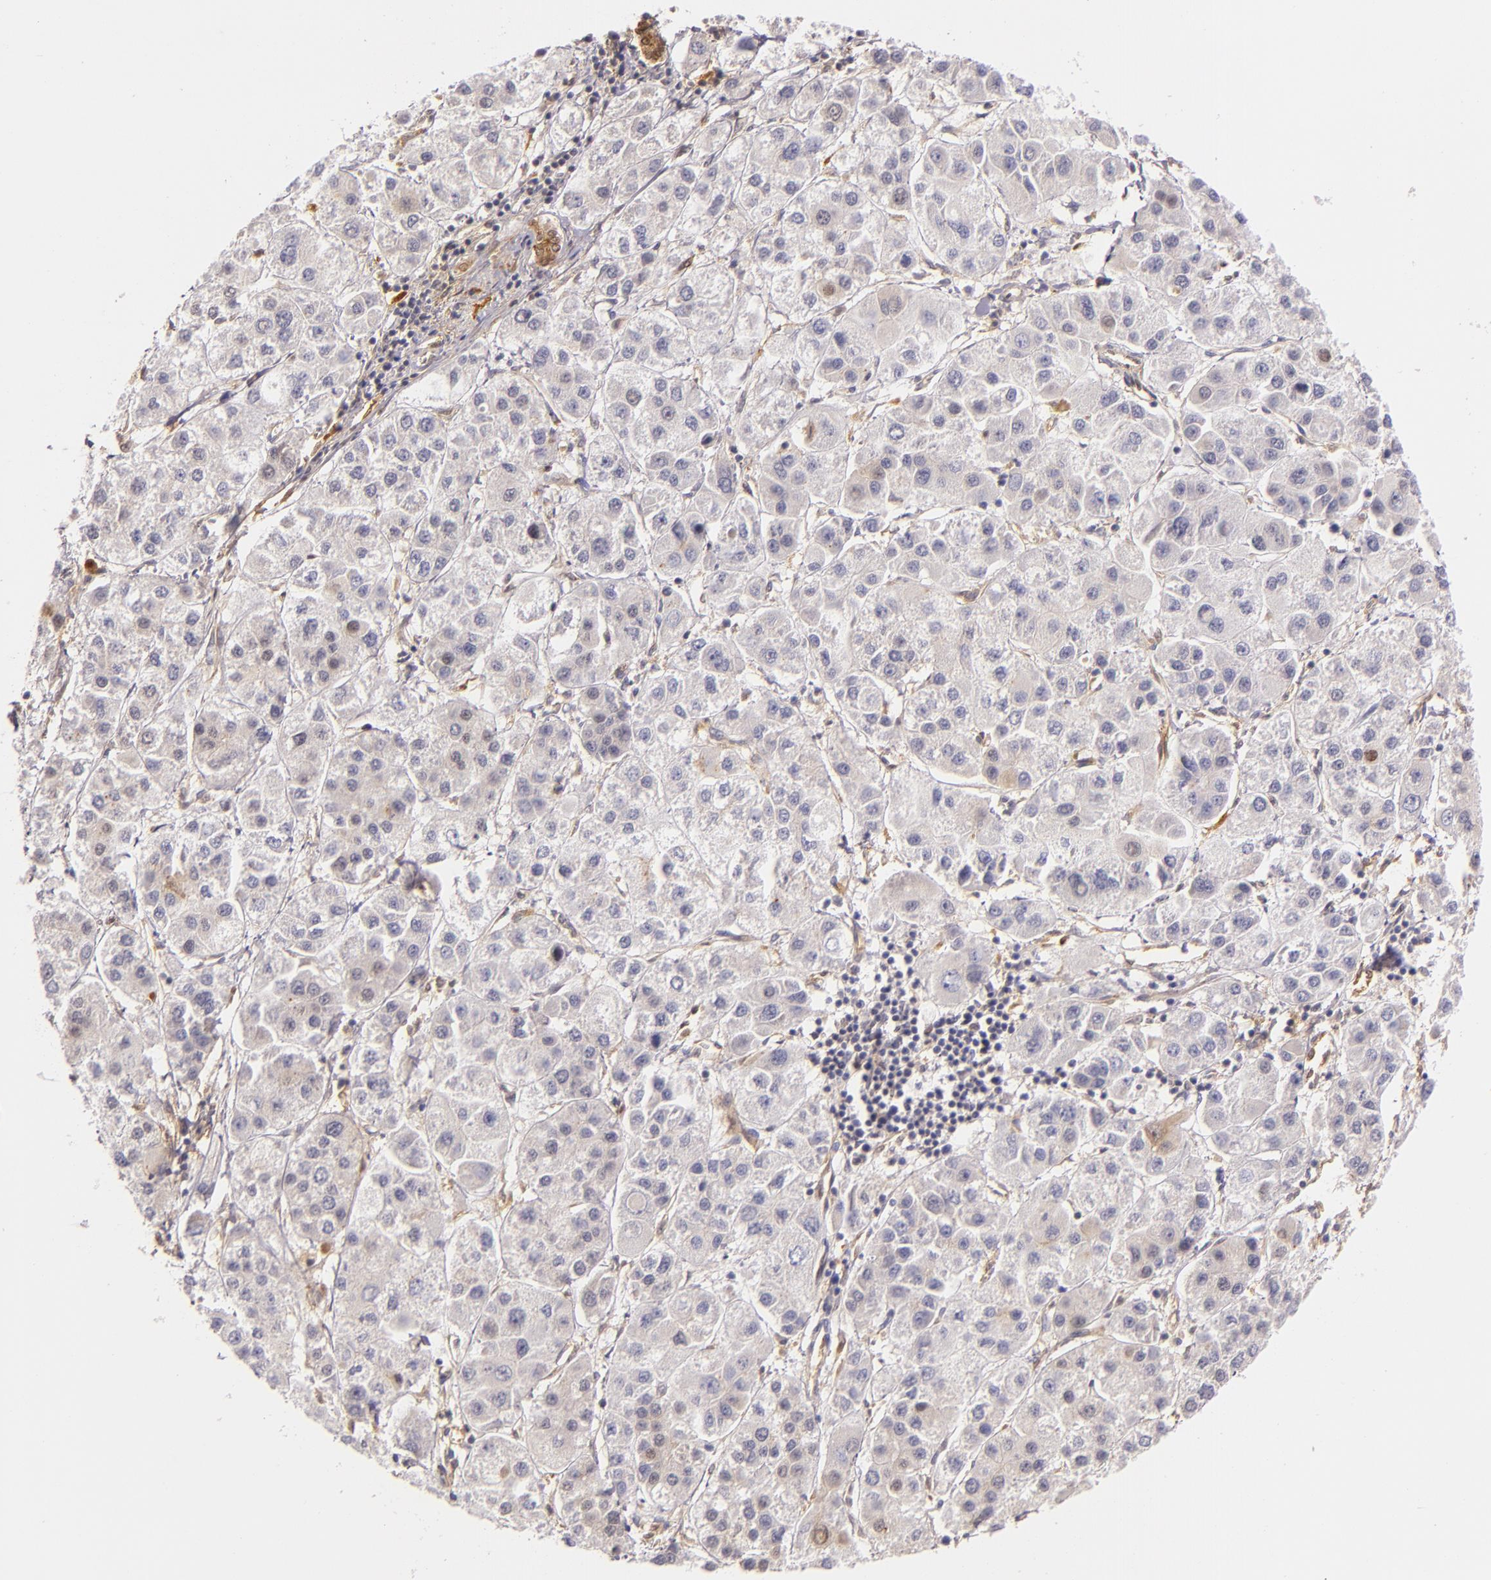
{"staining": {"intensity": "moderate", "quantity": ">75%", "location": "cytoplasmic/membranous"}, "tissue": "liver cancer", "cell_type": "Tumor cells", "image_type": "cancer", "snomed": [{"axis": "morphology", "description": "Carcinoma, Hepatocellular, NOS"}, {"axis": "topography", "description": "Liver"}], "caption": "Immunohistochemistry photomicrograph of neoplastic tissue: human liver hepatocellular carcinoma stained using immunohistochemistry (IHC) exhibits medium levels of moderate protein expression localized specifically in the cytoplasmic/membranous of tumor cells, appearing as a cytoplasmic/membranous brown color.", "gene": "CTSF", "patient": {"sex": "female", "age": 85}}